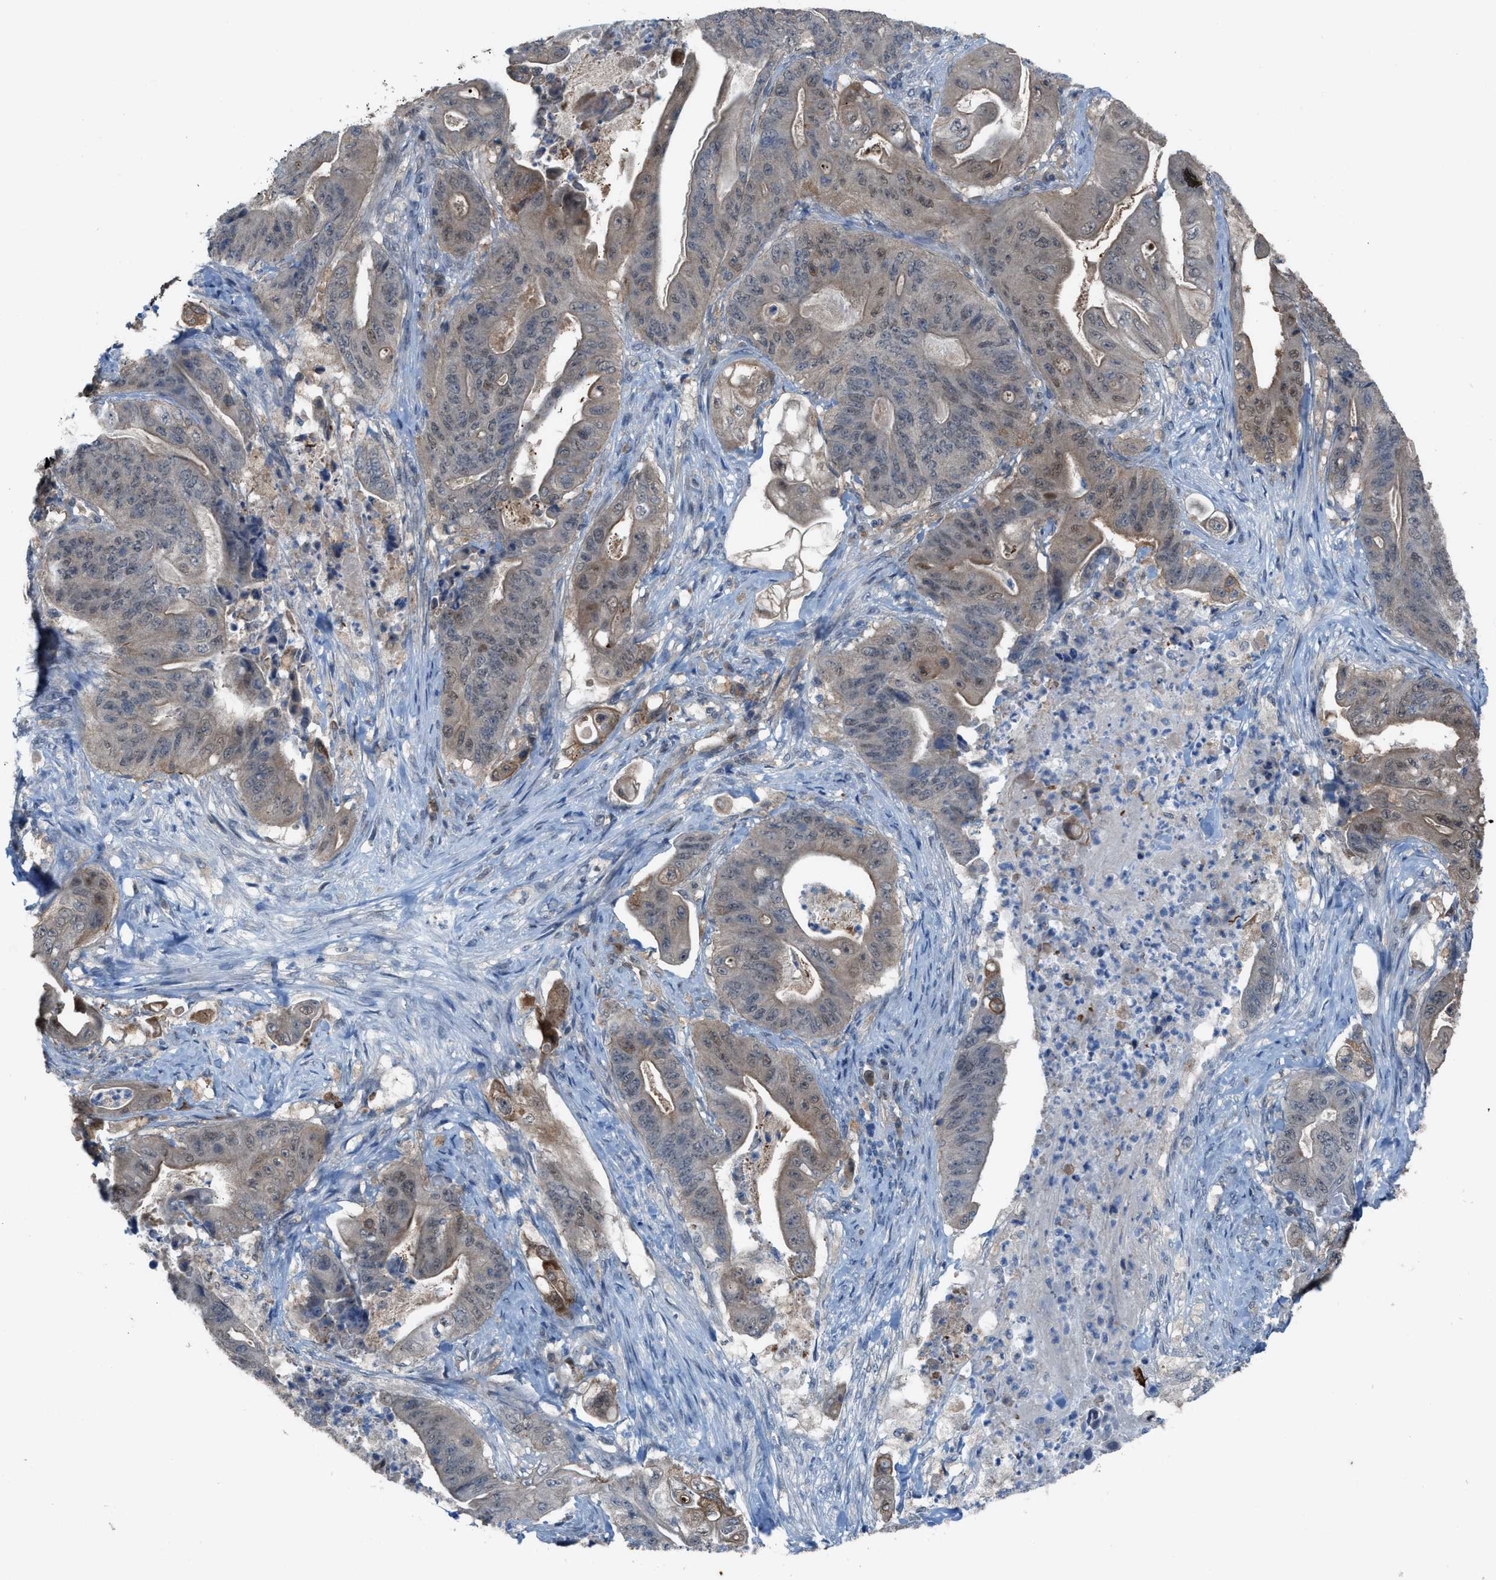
{"staining": {"intensity": "moderate", "quantity": "25%-75%", "location": "cytoplasmic/membranous,nuclear"}, "tissue": "stomach cancer", "cell_type": "Tumor cells", "image_type": "cancer", "snomed": [{"axis": "morphology", "description": "Adenocarcinoma, NOS"}, {"axis": "topography", "description": "Stomach"}], "caption": "A brown stain labels moderate cytoplasmic/membranous and nuclear expression of a protein in stomach adenocarcinoma tumor cells.", "gene": "PLAA", "patient": {"sex": "female", "age": 73}}